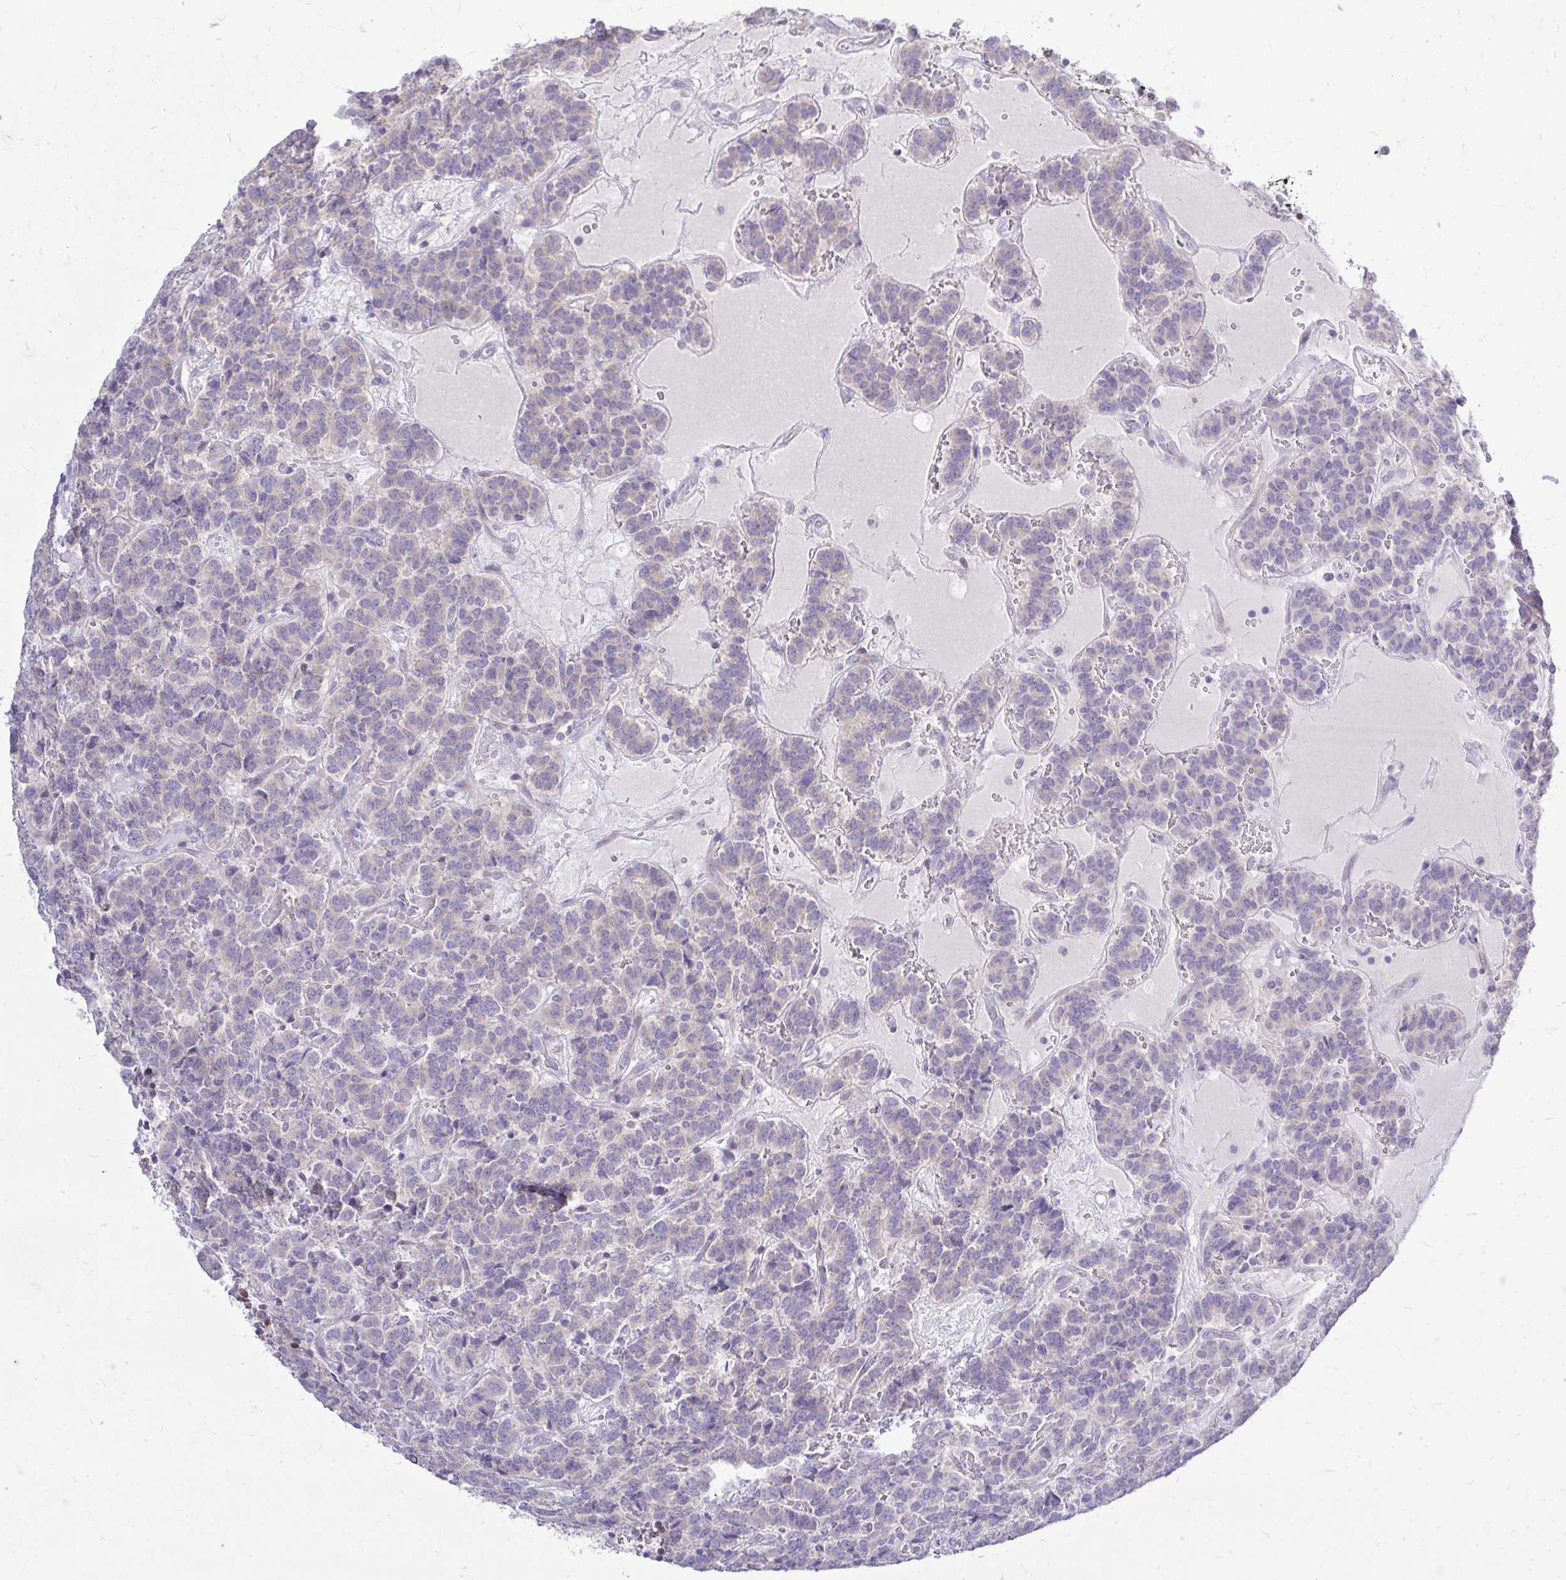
{"staining": {"intensity": "negative", "quantity": "none", "location": "none"}, "tissue": "carcinoid", "cell_type": "Tumor cells", "image_type": "cancer", "snomed": [{"axis": "morphology", "description": "Carcinoid, malignant, NOS"}, {"axis": "topography", "description": "Pancreas"}], "caption": "IHC of human carcinoid exhibits no positivity in tumor cells. The staining was performed using DAB (3,3'-diaminobenzidine) to visualize the protein expression in brown, while the nuclei were stained in blue with hematoxylin (Magnification: 20x).", "gene": "OR8D1", "patient": {"sex": "male", "age": 36}}